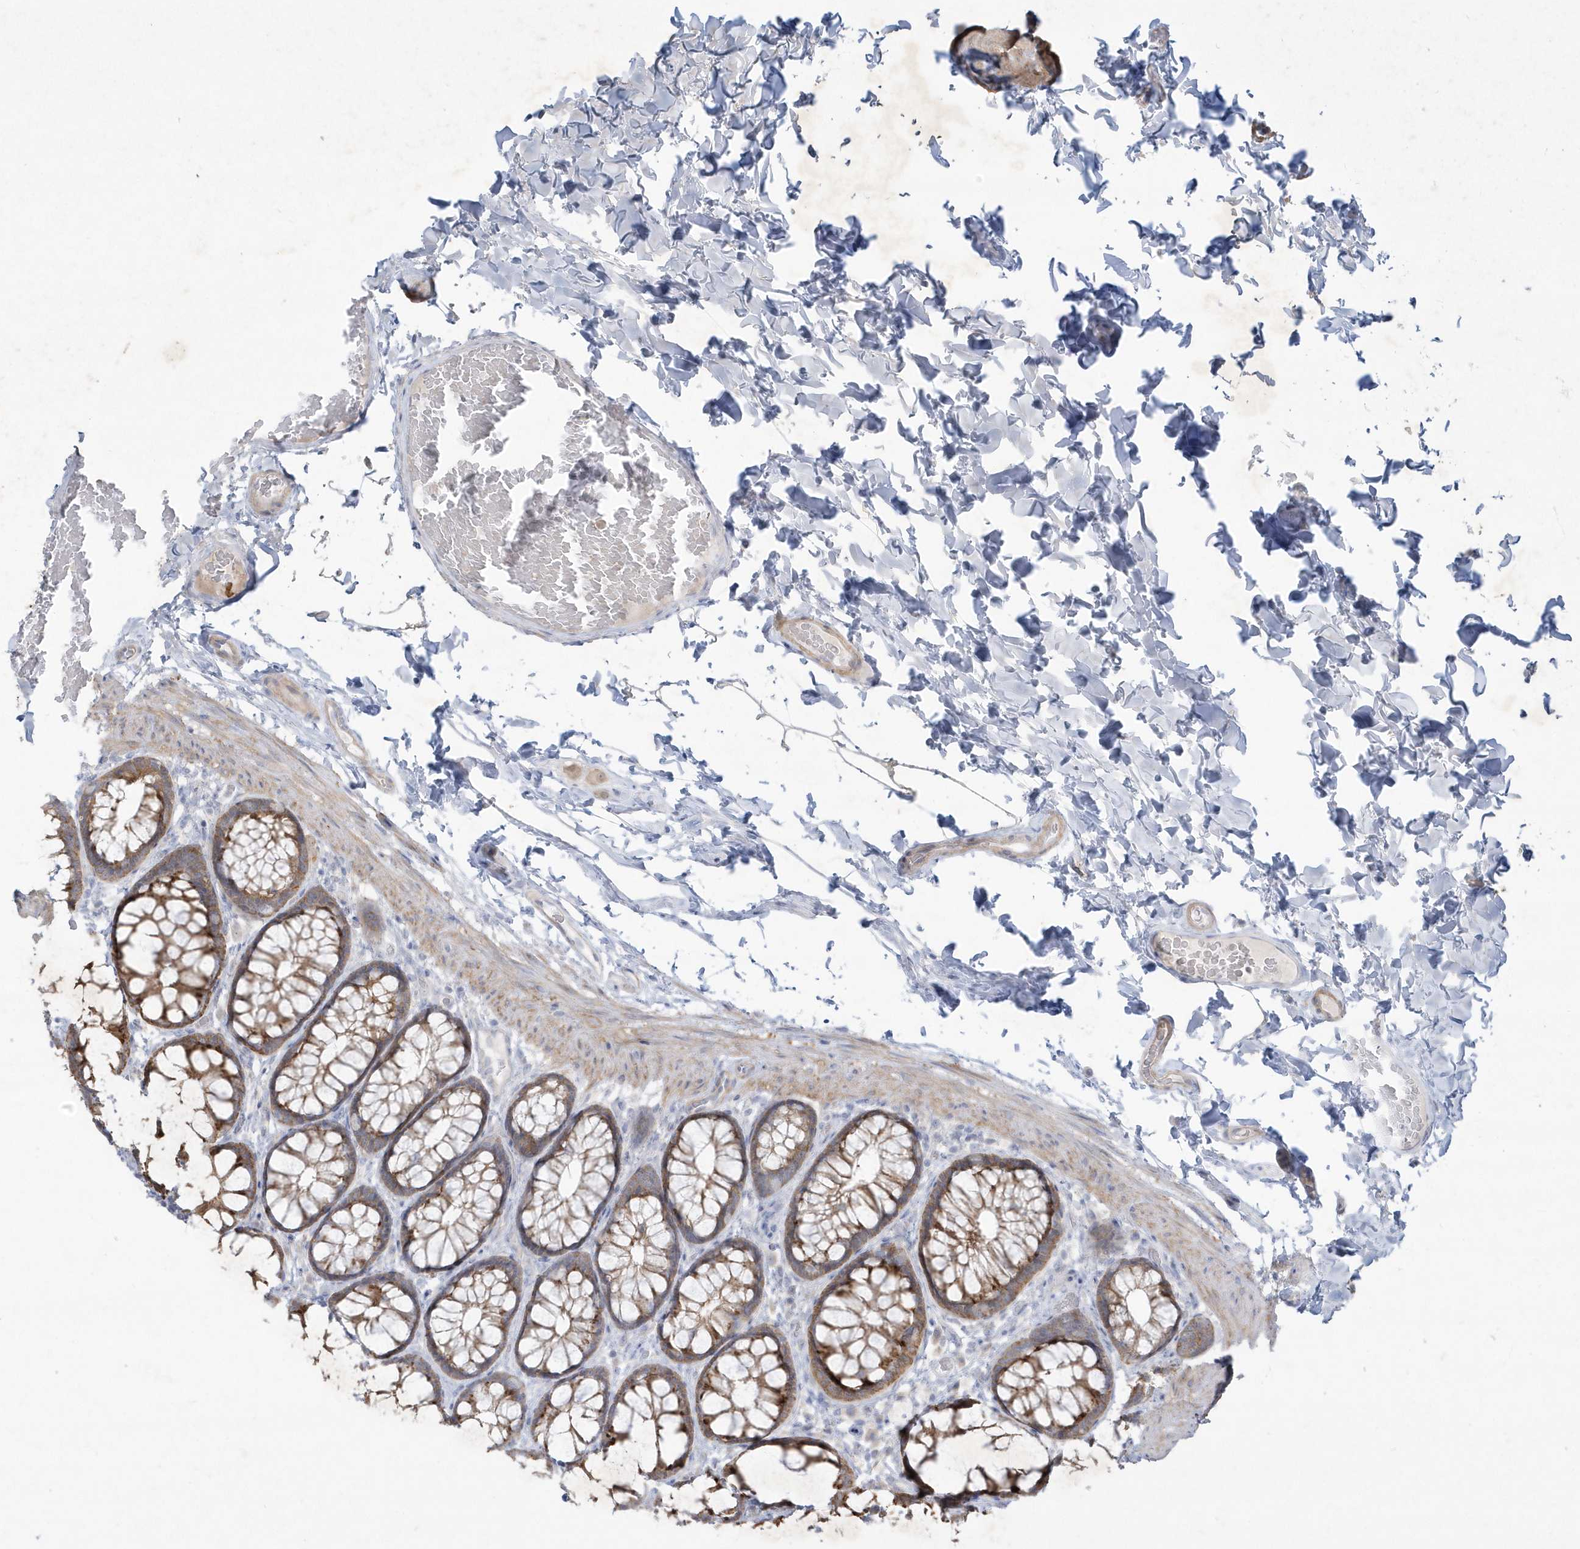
{"staining": {"intensity": "weak", "quantity": "25%-75%", "location": "cytoplasmic/membranous"}, "tissue": "colon", "cell_type": "Endothelial cells", "image_type": "normal", "snomed": [{"axis": "morphology", "description": "Normal tissue, NOS"}, {"axis": "topography", "description": "Colon"}], "caption": "Immunohistochemical staining of benign human colon displays 25%-75% levels of weak cytoplasmic/membranous protein staining in about 25%-75% of endothelial cells. The staining was performed using DAB, with brown indicating positive protein expression. Nuclei are stained blue with hematoxylin.", "gene": "LARS1", "patient": {"sex": "male", "age": 47}}